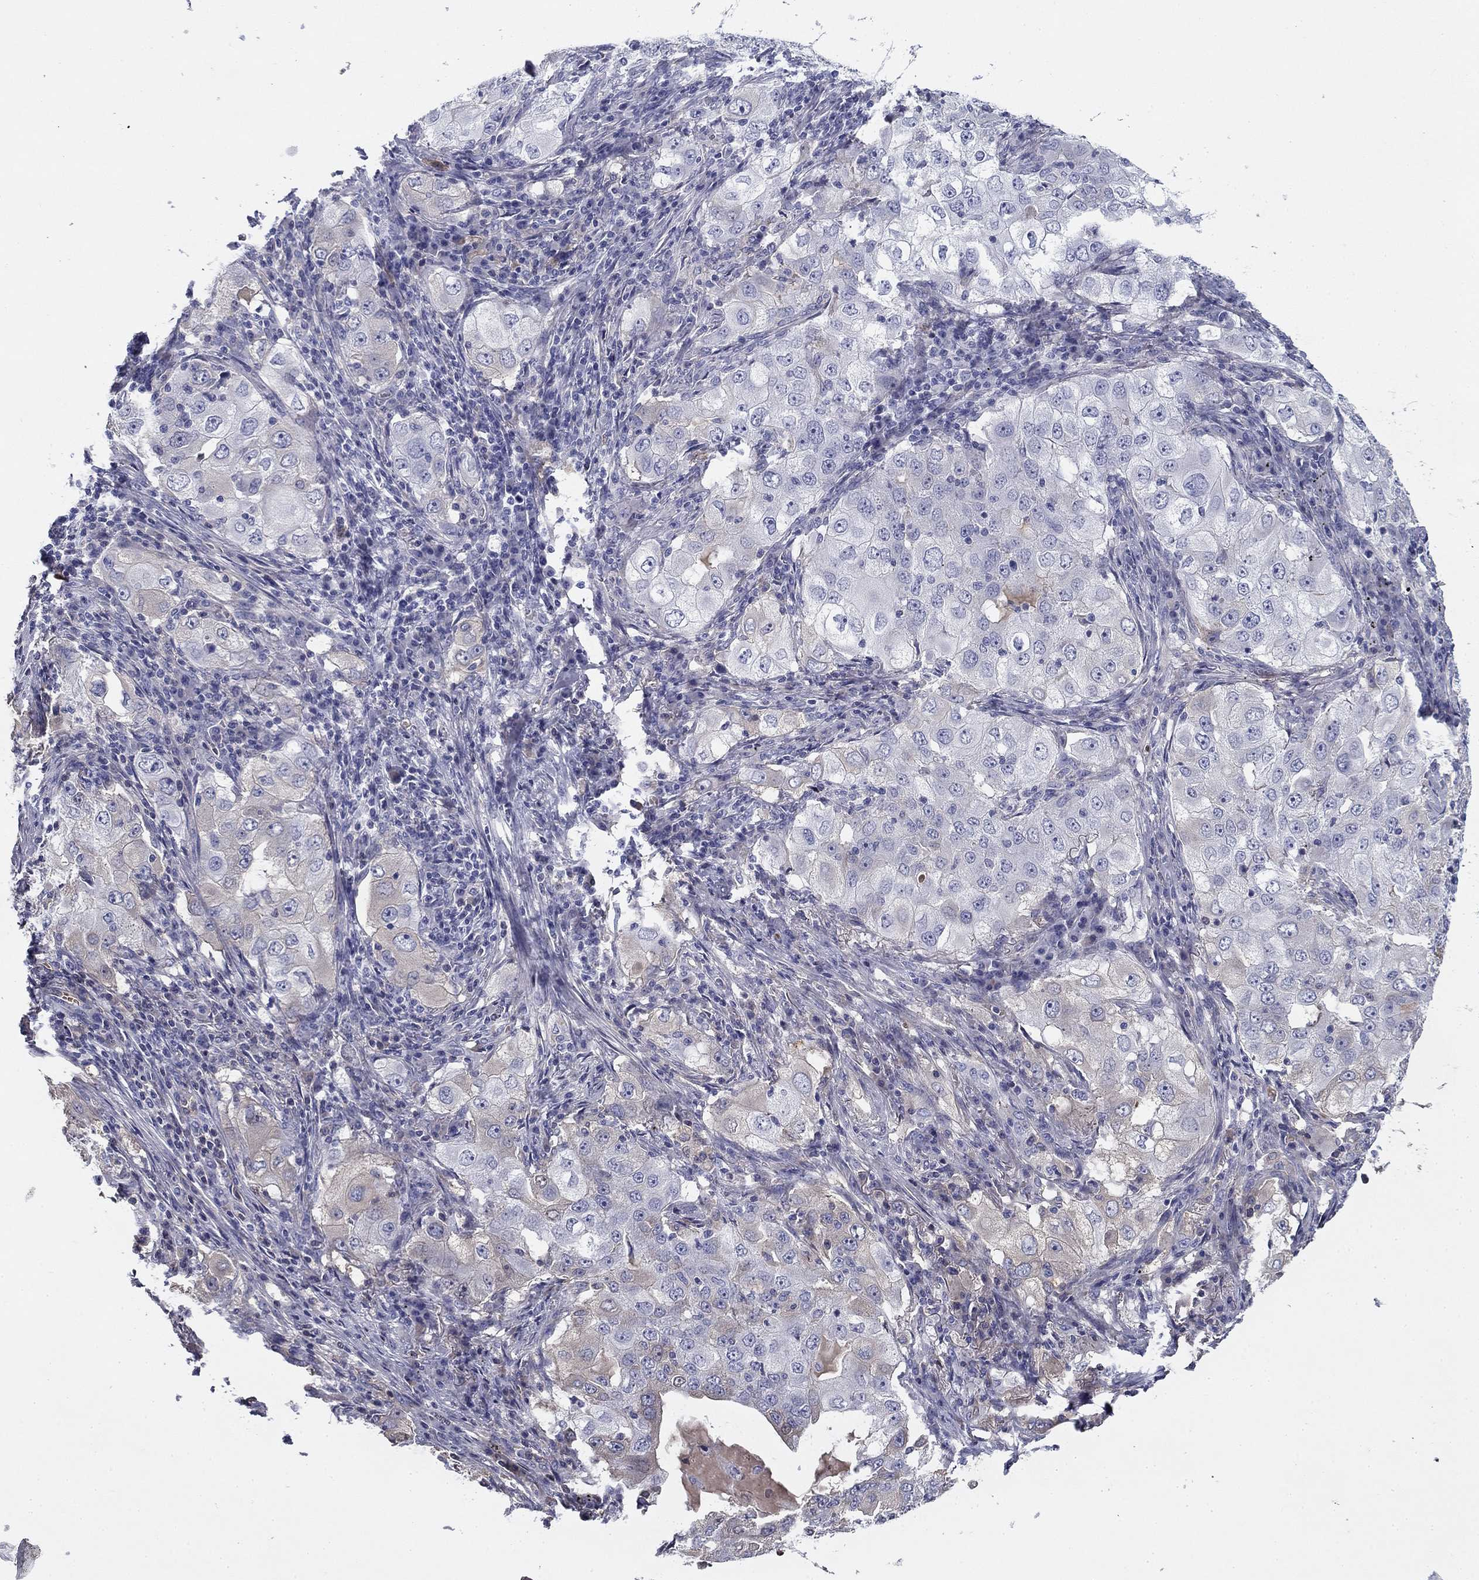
{"staining": {"intensity": "negative", "quantity": "none", "location": "none"}, "tissue": "lung cancer", "cell_type": "Tumor cells", "image_type": "cancer", "snomed": [{"axis": "morphology", "description": "Adenocarcinoma, NOS"}, {"axis": "topography", "description": "Lung"}], "caption": "IHC image of neoplastic tissue: human lung cancer stained with DAB shows no significant protein positivity in tumor cells.", "gene": "CPLX4", "patient": {"sex": "female", "age": 61}}